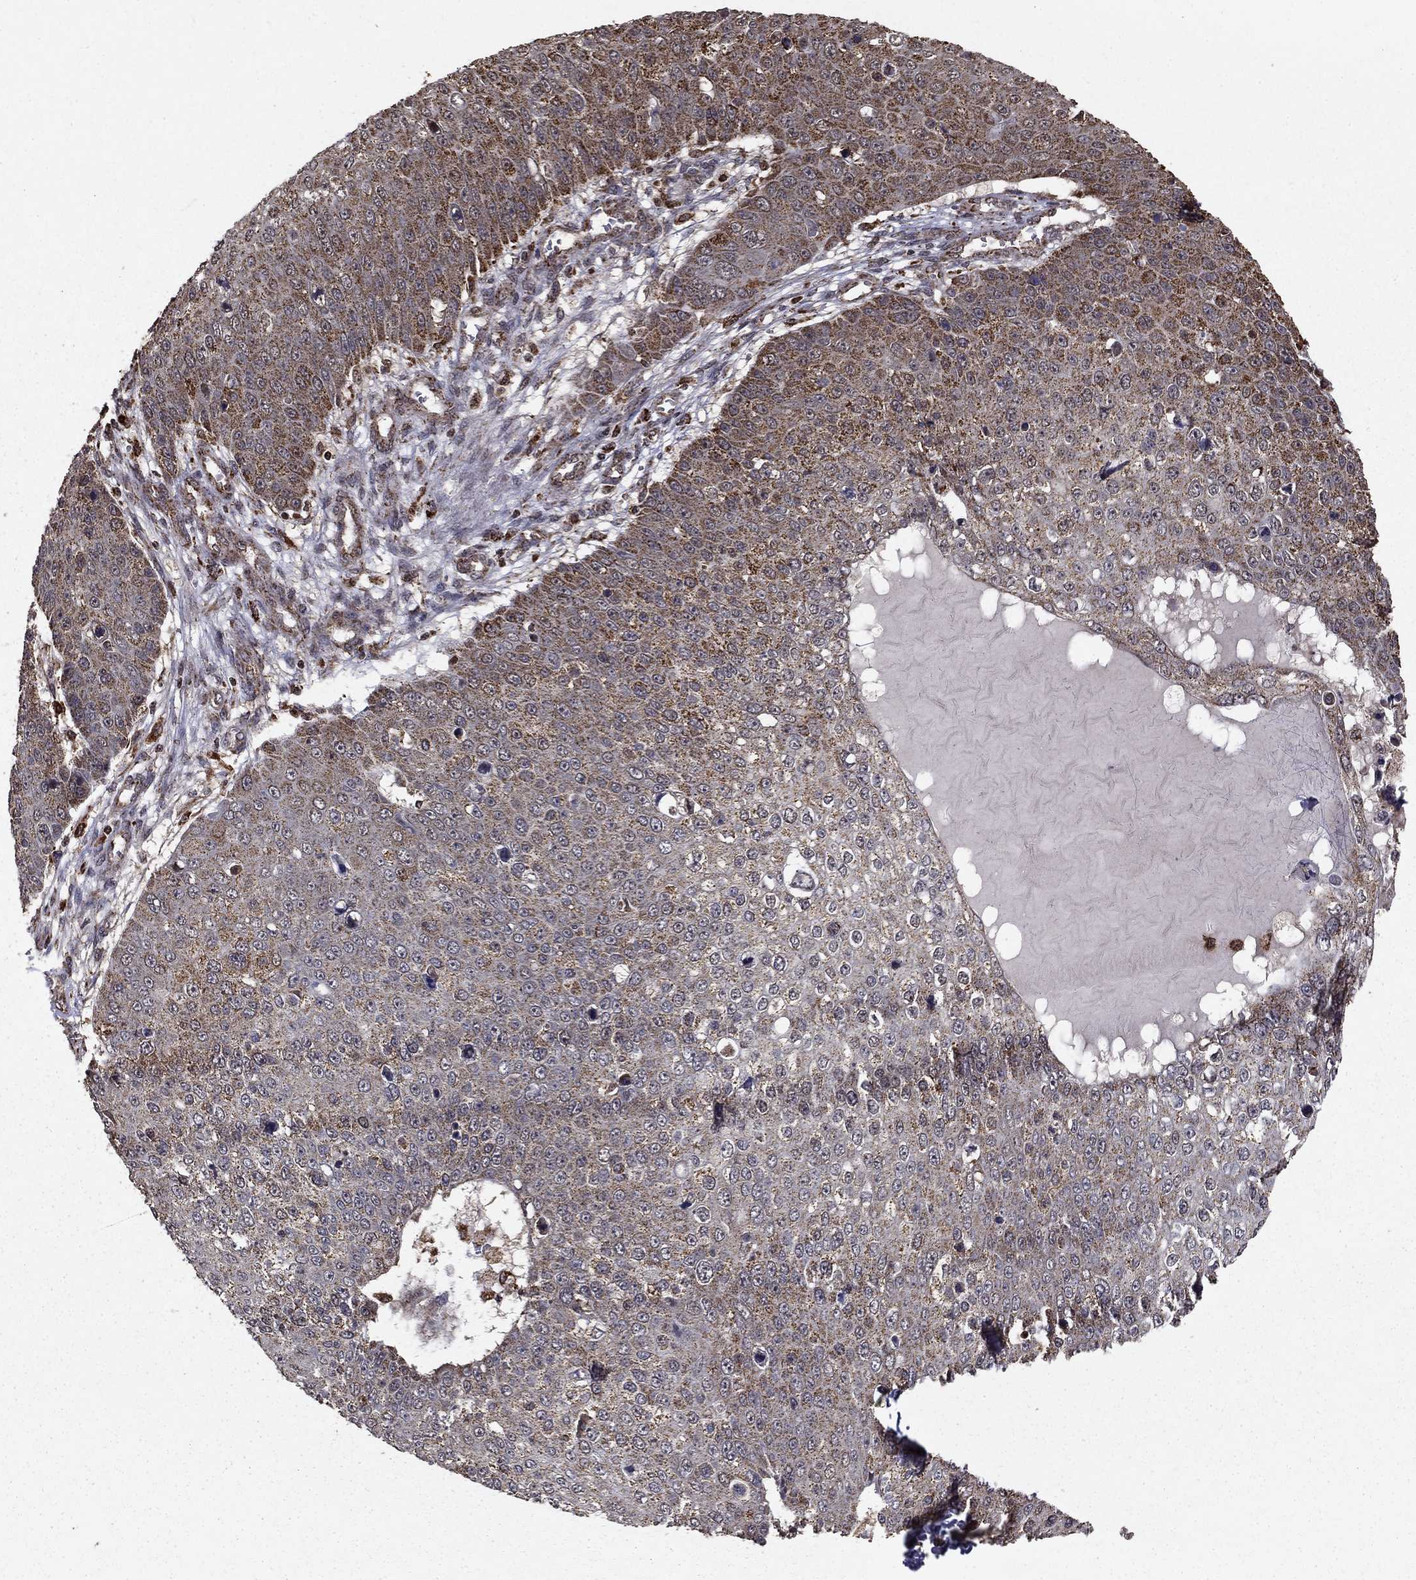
{"staining": {"intensity": "moderate", "quantity": "25%-75%", "location": "cytoplasmic/membranous"}, "tissue": "skin cancer", "cell_type": "Tumor cells", "image_type": "cancer", "snomed": [{"axis": "morphology", "description": "Squamous cell carcinoma, NOS"}, {"axis": "topography", "description": "Skin"}], "caption": "Brown immunohistochemical staining in skin cancer (squamous cell carcinoma) exhibits moderate cytoplasmic/membranous positivity in approximately 25%-75% of tumor cells.", "gene": "ACOT13", "patient": {"sex": "male", "age": 71}}